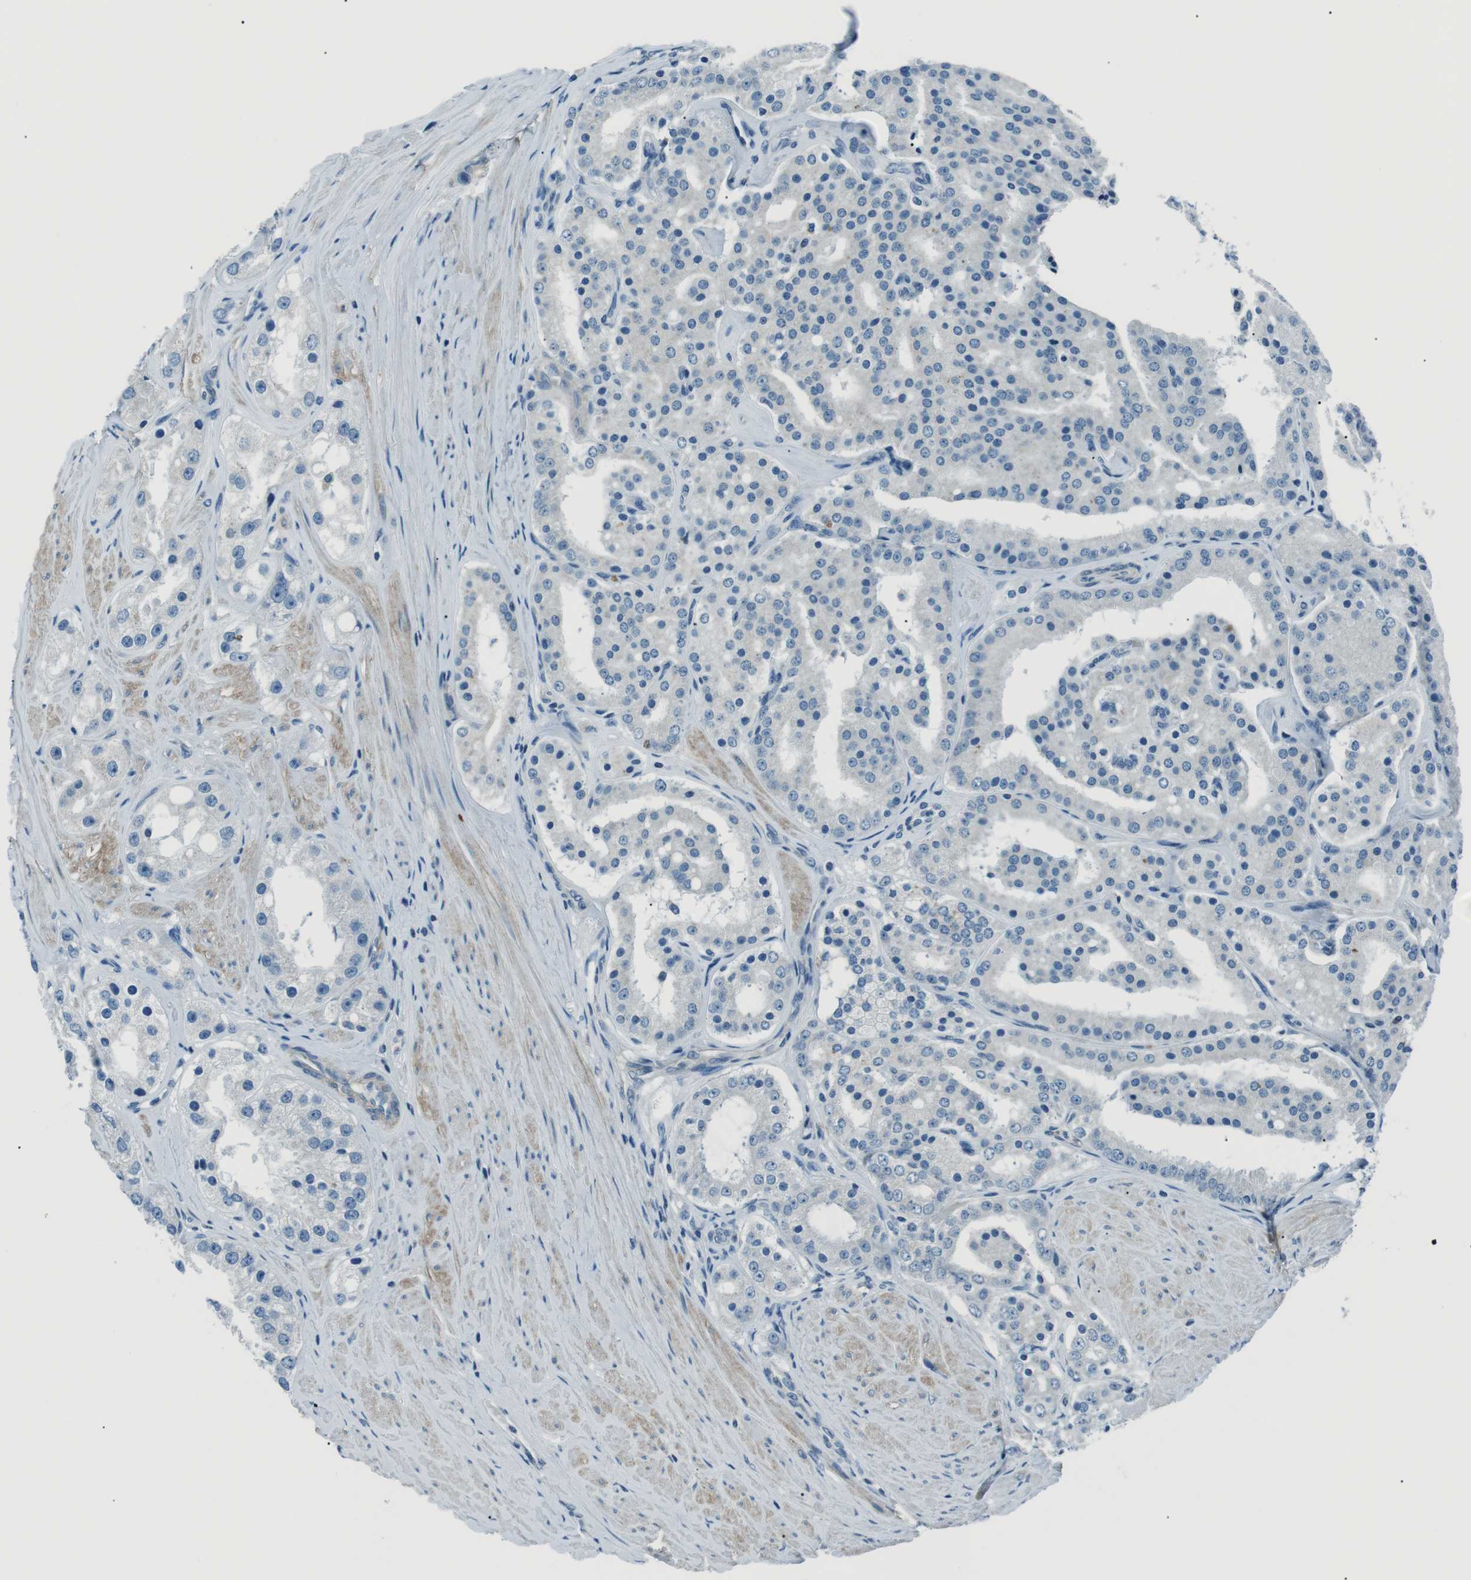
{"staining": {"intensity": "negative", "quantity": "none", "location": "none"}, "tissue": "prostate cancer", "cell_type": "Tumor cells", "image_type": "cancer", "snomed": [{"axis": "morphology", "description": "Adenocarcinoma, Low grade"}, {"axis": "topography", "description": "Prostate"}], "caption": "DAB immunohistochemical staining of prostate low-grade adenocarcinoma reveals no significant positivity in tumor cells.", "gene": "ST6GAL1", "patient": {"sex": "male", "age": 63}}